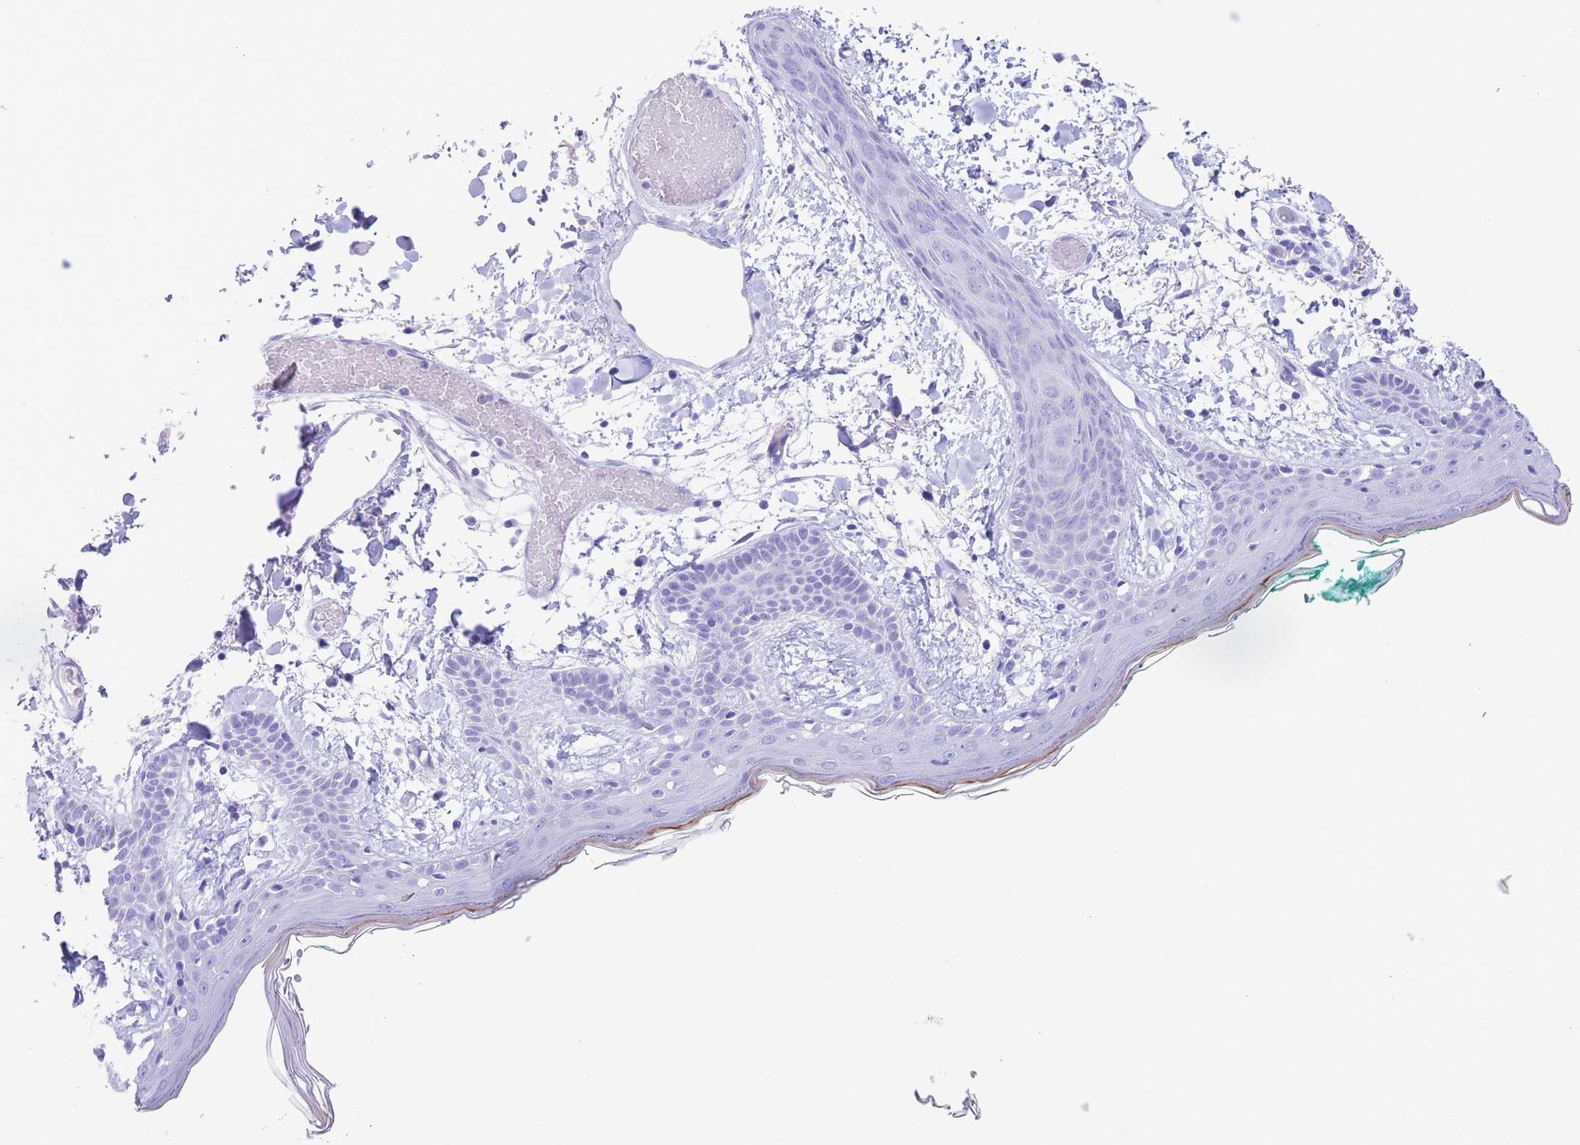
{"staining": {"intensity": "negative", "quantity": "none", "location": "none"}, "tissue": "skin", "cell_type": "Fibroblasts", "image_type": "normal", "snomed": [{"axis": "morphology", "description": "Normal tissue, NOS"}, {"axis": "topography", "description": "Skin"}], "caption": "Immunohistochemistry photomicrograph of normal skin: human skin stained with DAB reveals no significant protein staining in fibroblasts.", "gene": "SLCO1B1", "patient": {"sex": "male", "age": 79}}